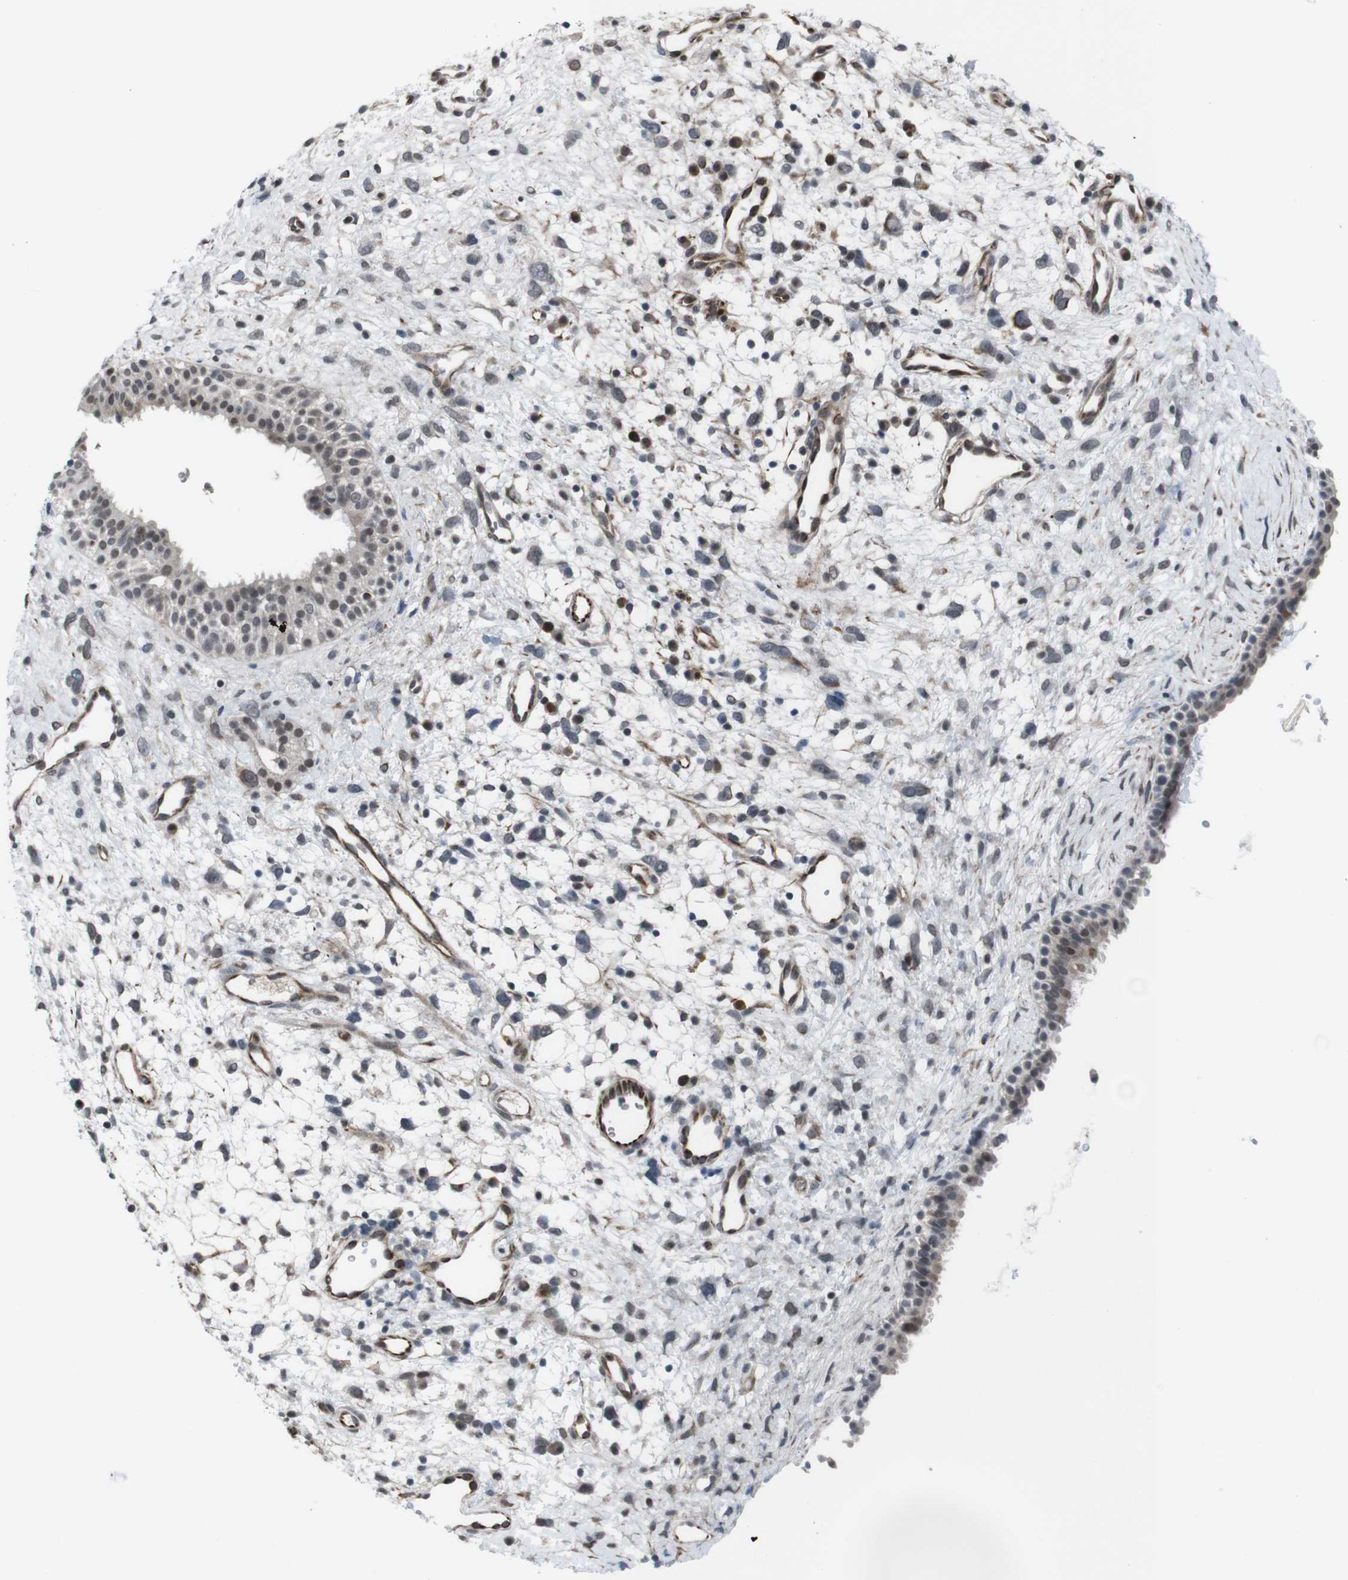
{"staining": {"intensity": "strong", "quantity": "25%-75%", "location": "cytoplasmic/membranous,nuclear"}, "tissue": "nasopharynx", "cell_type": "Respiratory epithelial cells", "image_type": "normal", "snomed": [{"axis": "morphology", "description": "Normal tissue, NOS"}, {"axis": "topography", "description": "Nasopharynx"}], "caption": "A photomicrograph of human nasopharynx stained for a protein shows strong cytoplasmic/membranous,nuclear brown staining in respiratory epithelial cells.", "gene": "SS18L1", "patient": {"sex": "male", "age": 22}}